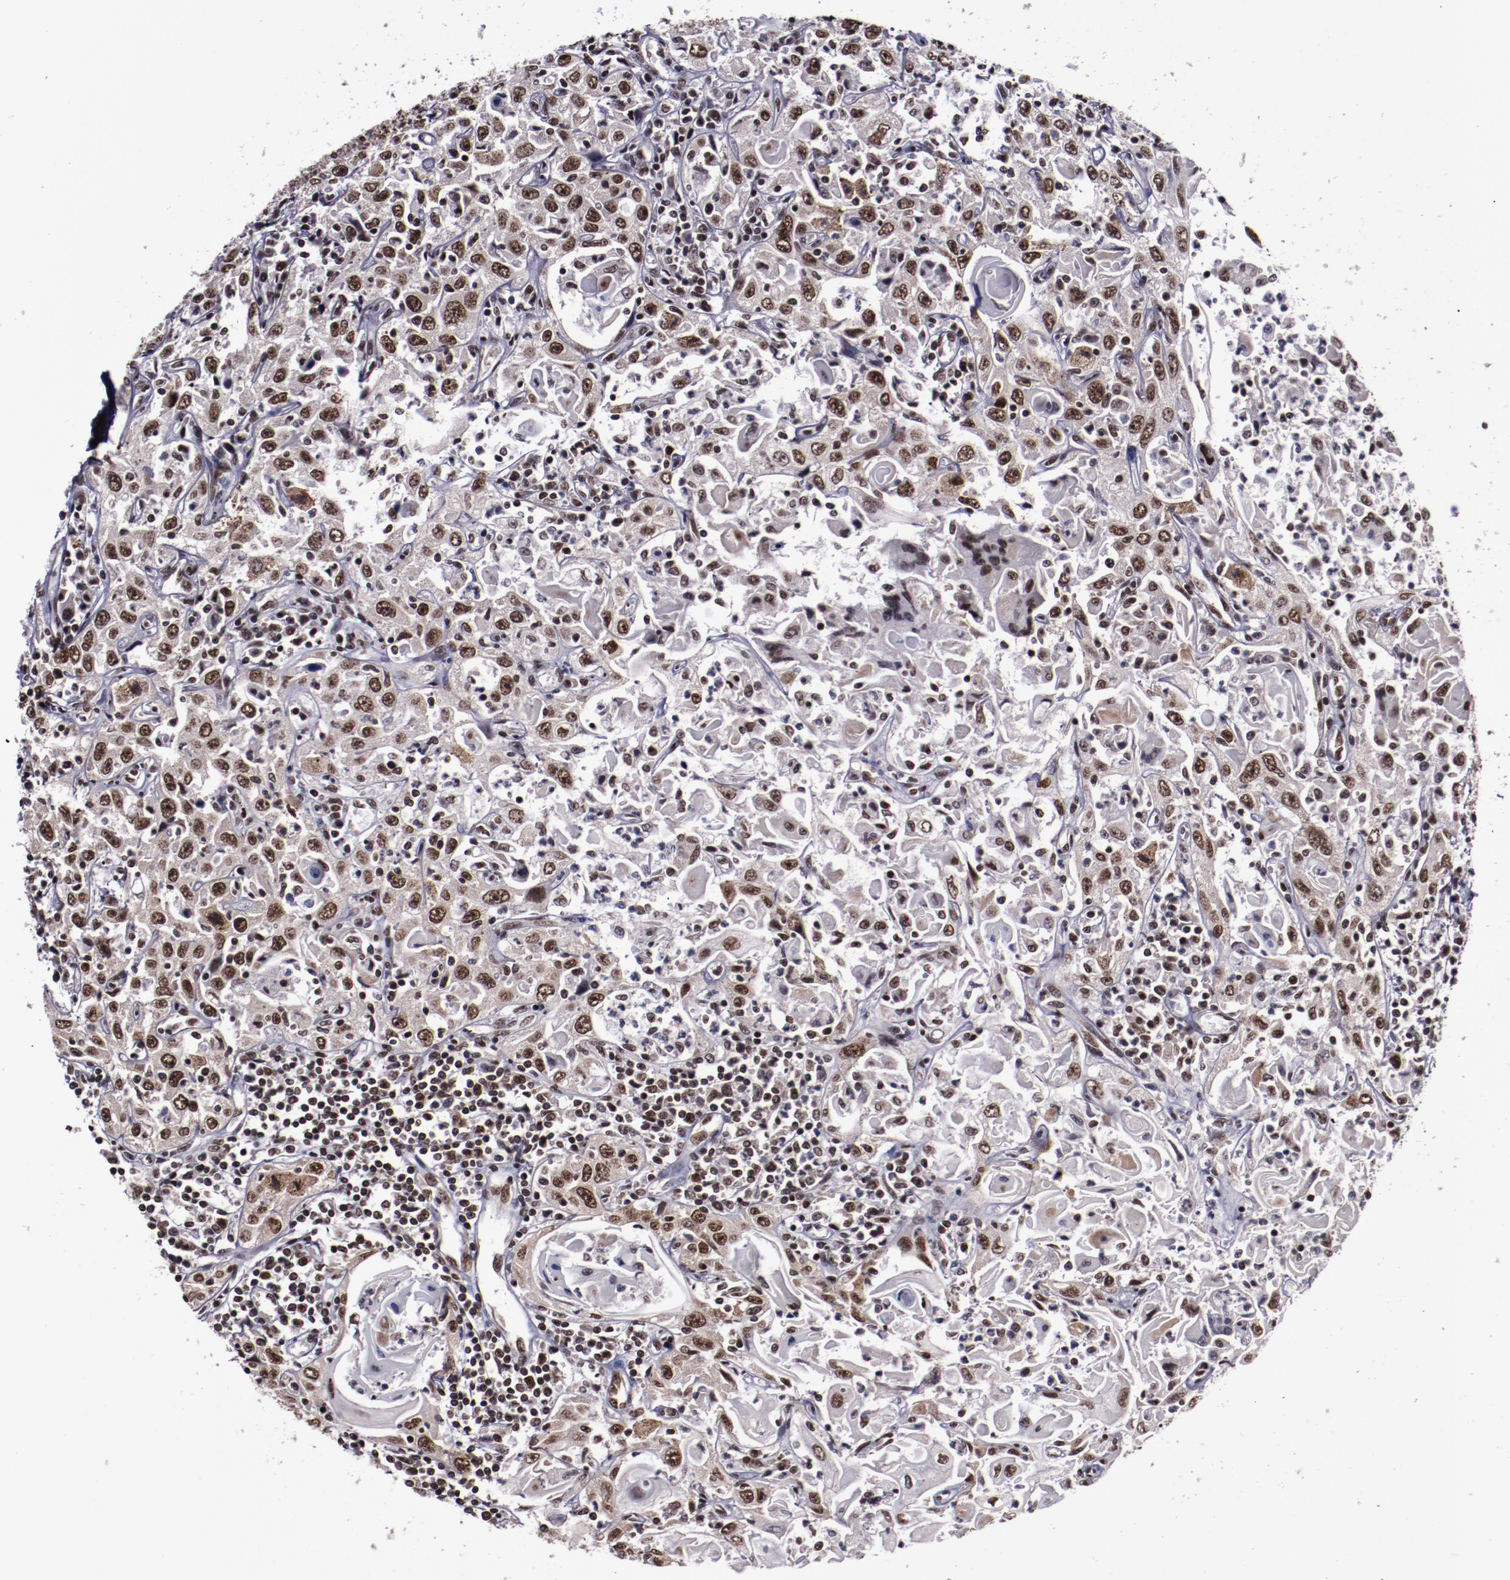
{"staining": {"intensity": "strong", "quantity": ">75%", "location": "nuclear"}, "tissue": "head and neck cancer", "cell_type": "Tumor cells", "image_type": "cancer", "snomed": [{"axis": "morphology", "description": "Squamous cell carcinoma, NOS"}, {"axis": "topography", "description": "Oral tissue"}, {"axis": "topography", "description": "Head-Neck"}], "caption": "The micrograph reveals staining of head and neck cancer (squamous cell carcinoma), revealing strong nuclear protein positivity (brown color) within tumor cells.", "gene": "ERH", "patient": {"sex": "female", "age": 76}}